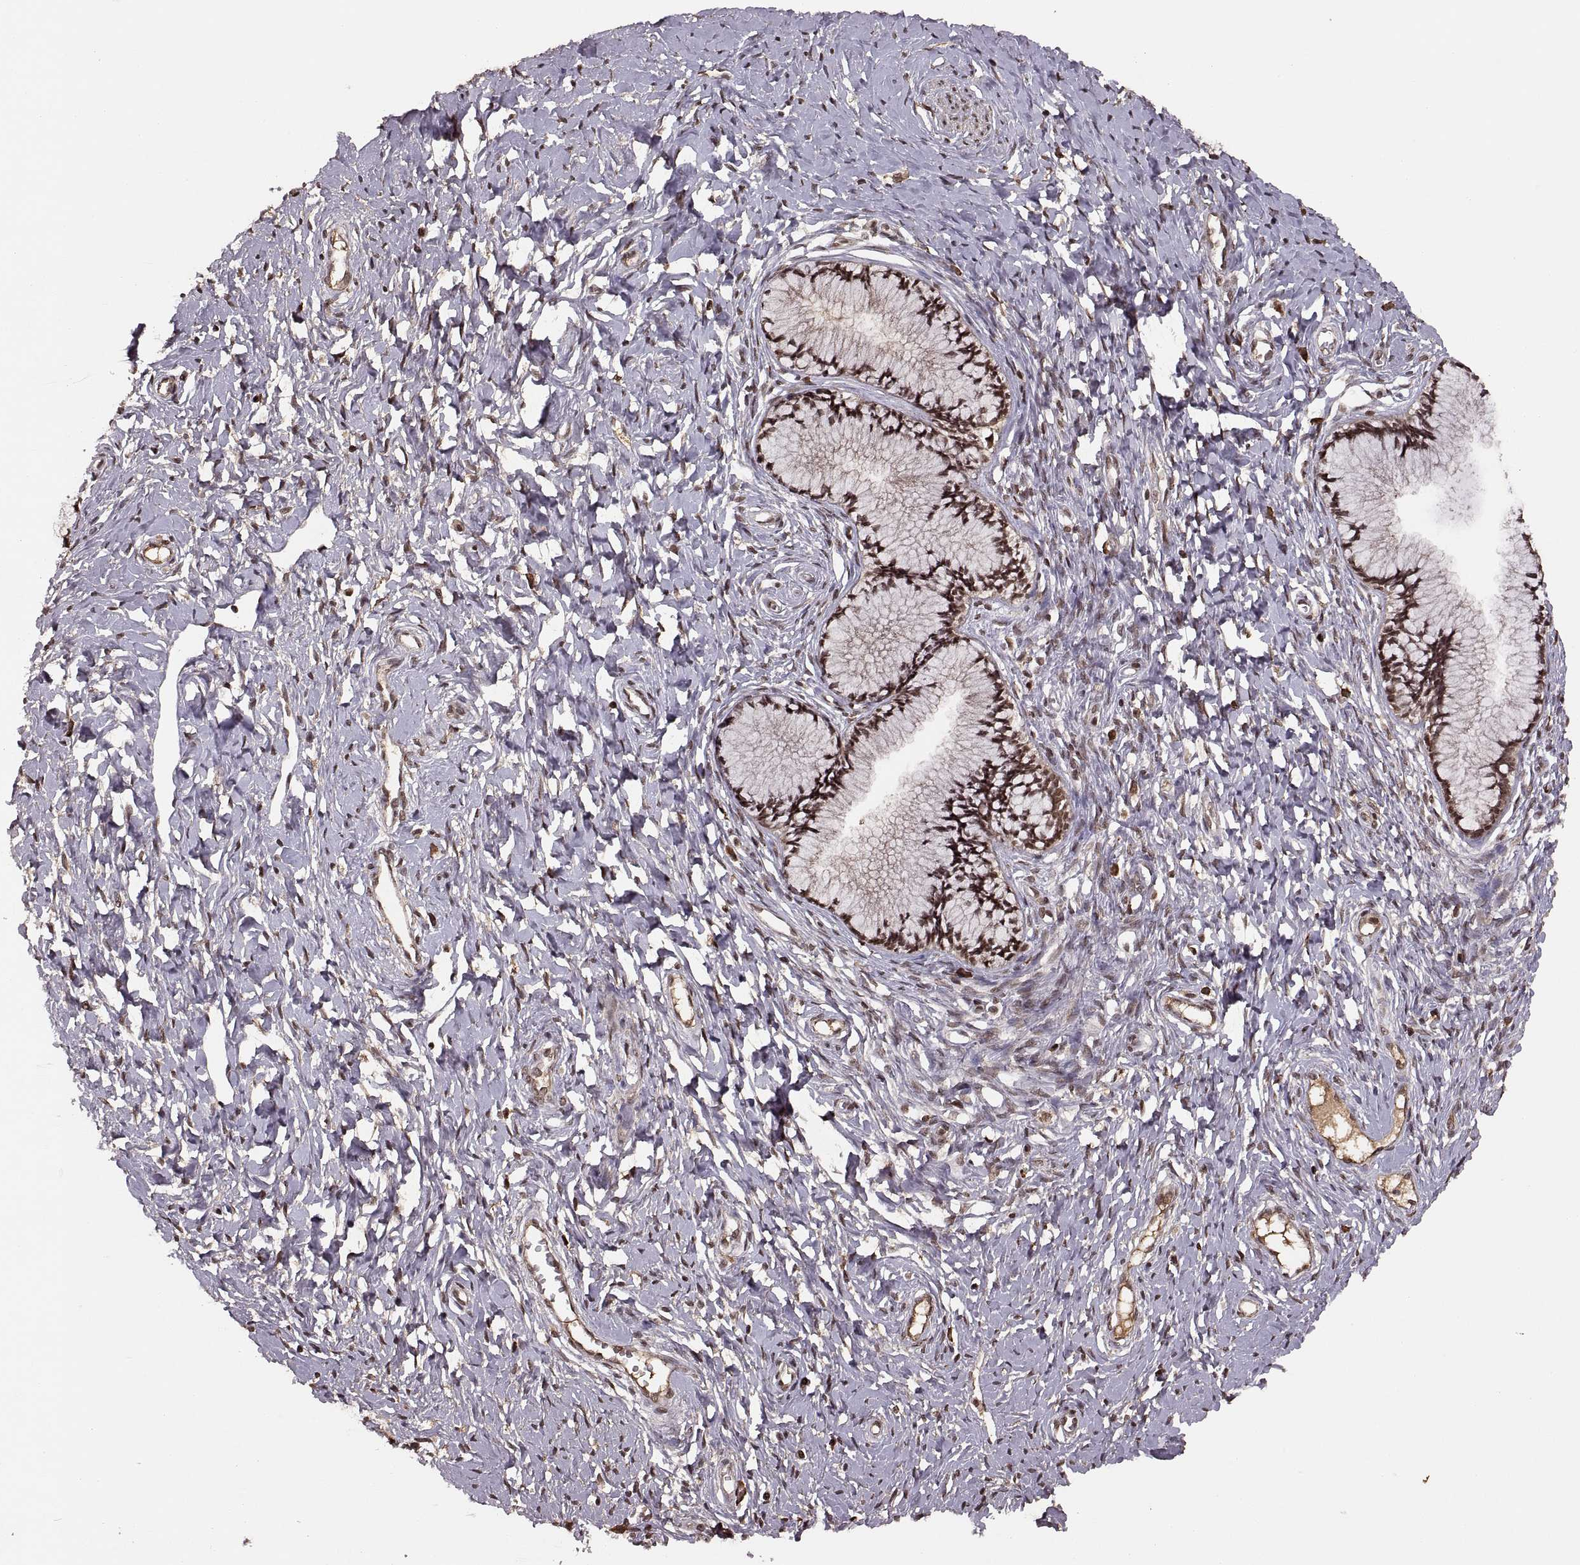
{"staining": {"intensity": "strong", "quantity": ">75%", "location": "nuclear"}, "tissue": "cervix", "cell_type": "Glandular cells", "image_type": "normal", "snomed": [{"axis": "morphology", "description": "Normal tissue, NOS"}, {"axis": "topography", "description": "Cervix"}], "caption": "High-magnification brightfield microscopy of unremarkable cervix stained with DAB (3,3'-diaminobenzidine) (brown) and counterstained with hematoxylin (blue). glandular cells exhibit strong nuclear expression is appreciated in approximately>75% of cells. (IHC, brightfield microscopy, high magnification).", "gene": "RFT1", "patient": {"sex": "female", "age": 40}}